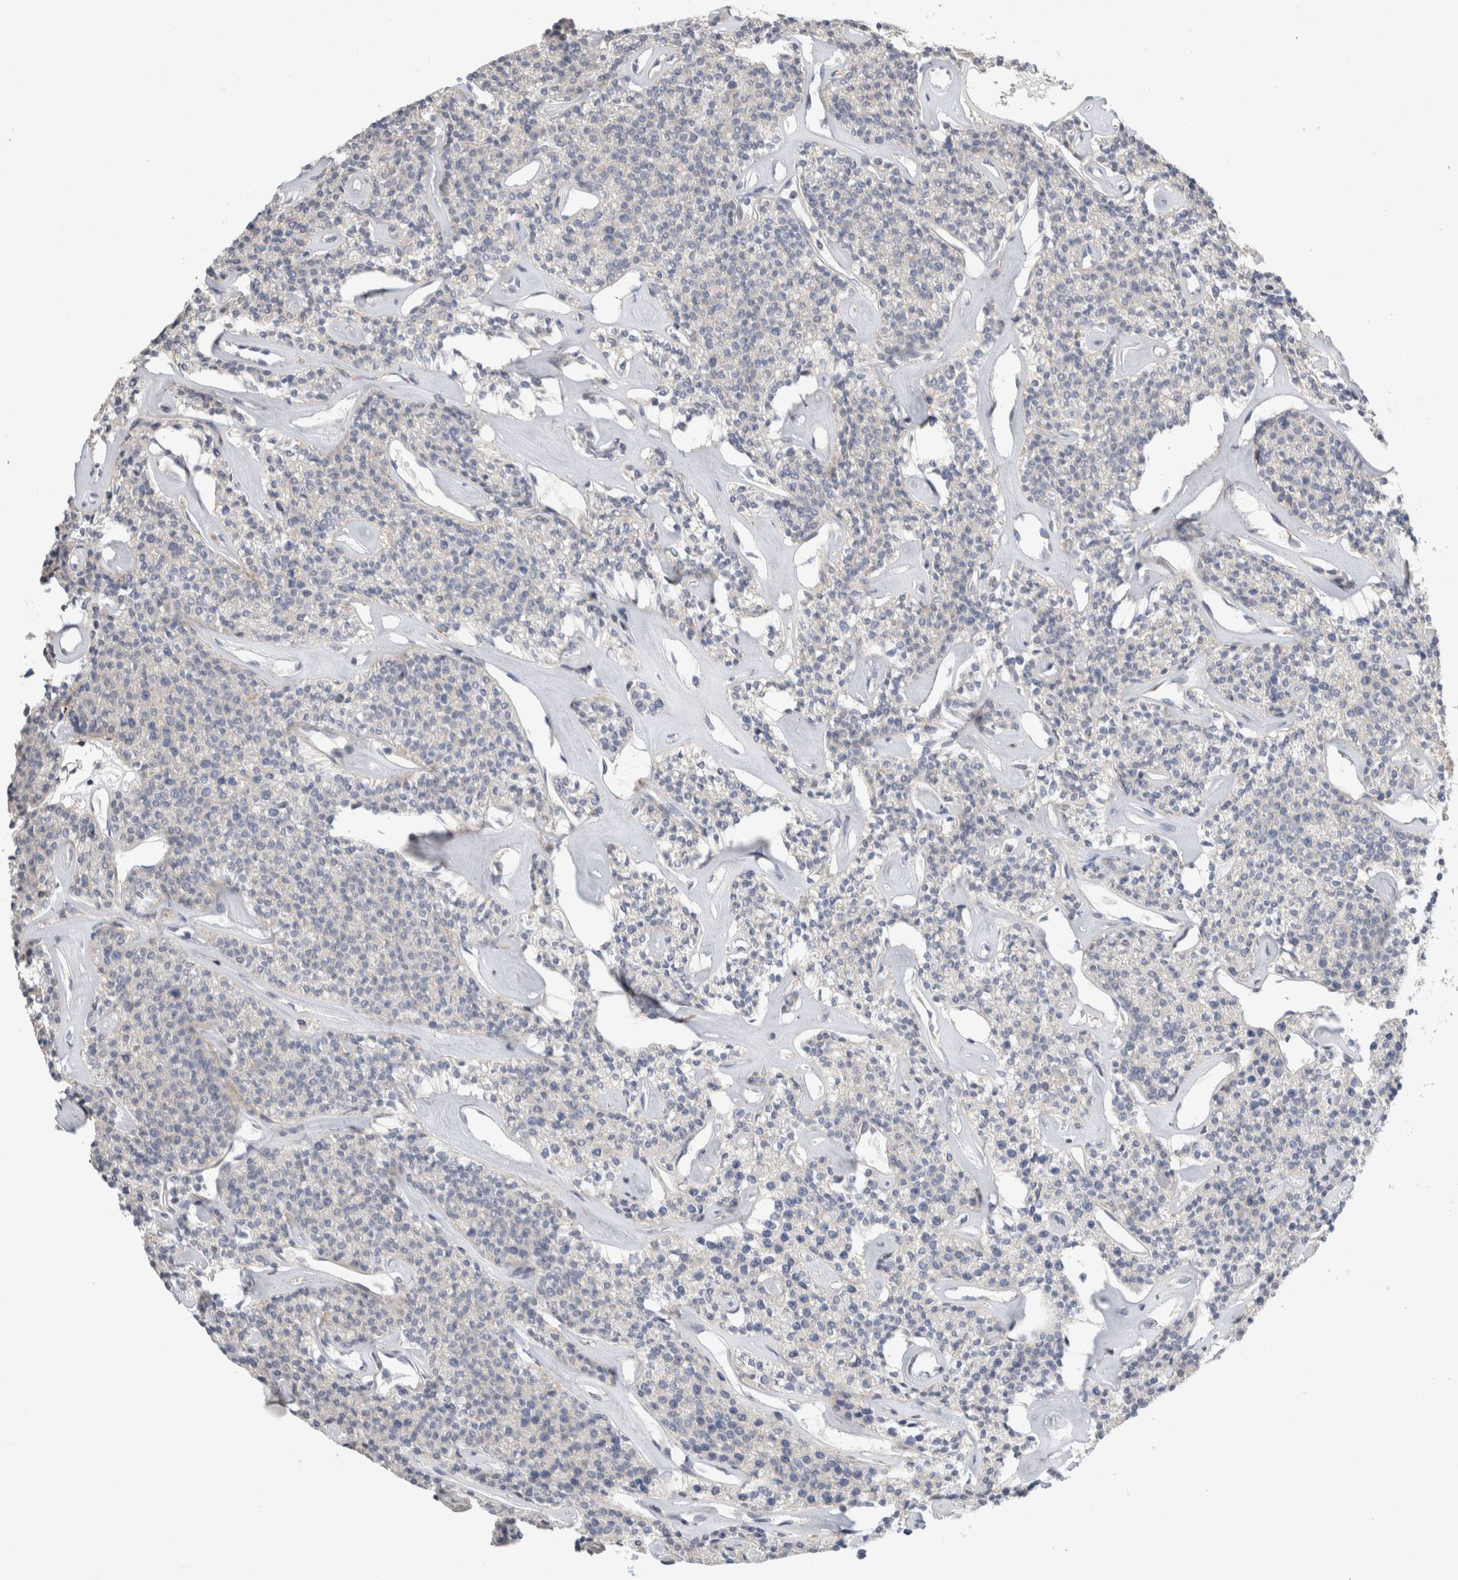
{"staining": {"intensity": "moderate", "quantity": "<25%", "location": "cytoplasmic/membranous"}, "tissue": "parathyroid gland", "cell_type": "Glandular cells", "image_type": "normal", "snomed": [{"axis": "morphology", "description": "Normal tissue, NOS"}, {"axis": "topography", "description": "Parathyroid gland"}], "caption": "An image of parathyroid gland stained for a protein shows moderate cytoplasmic/membranous brown staining in glandular cells.", "gene": "TRMT9B", "patient": {"sex": "male", "age": 46}}